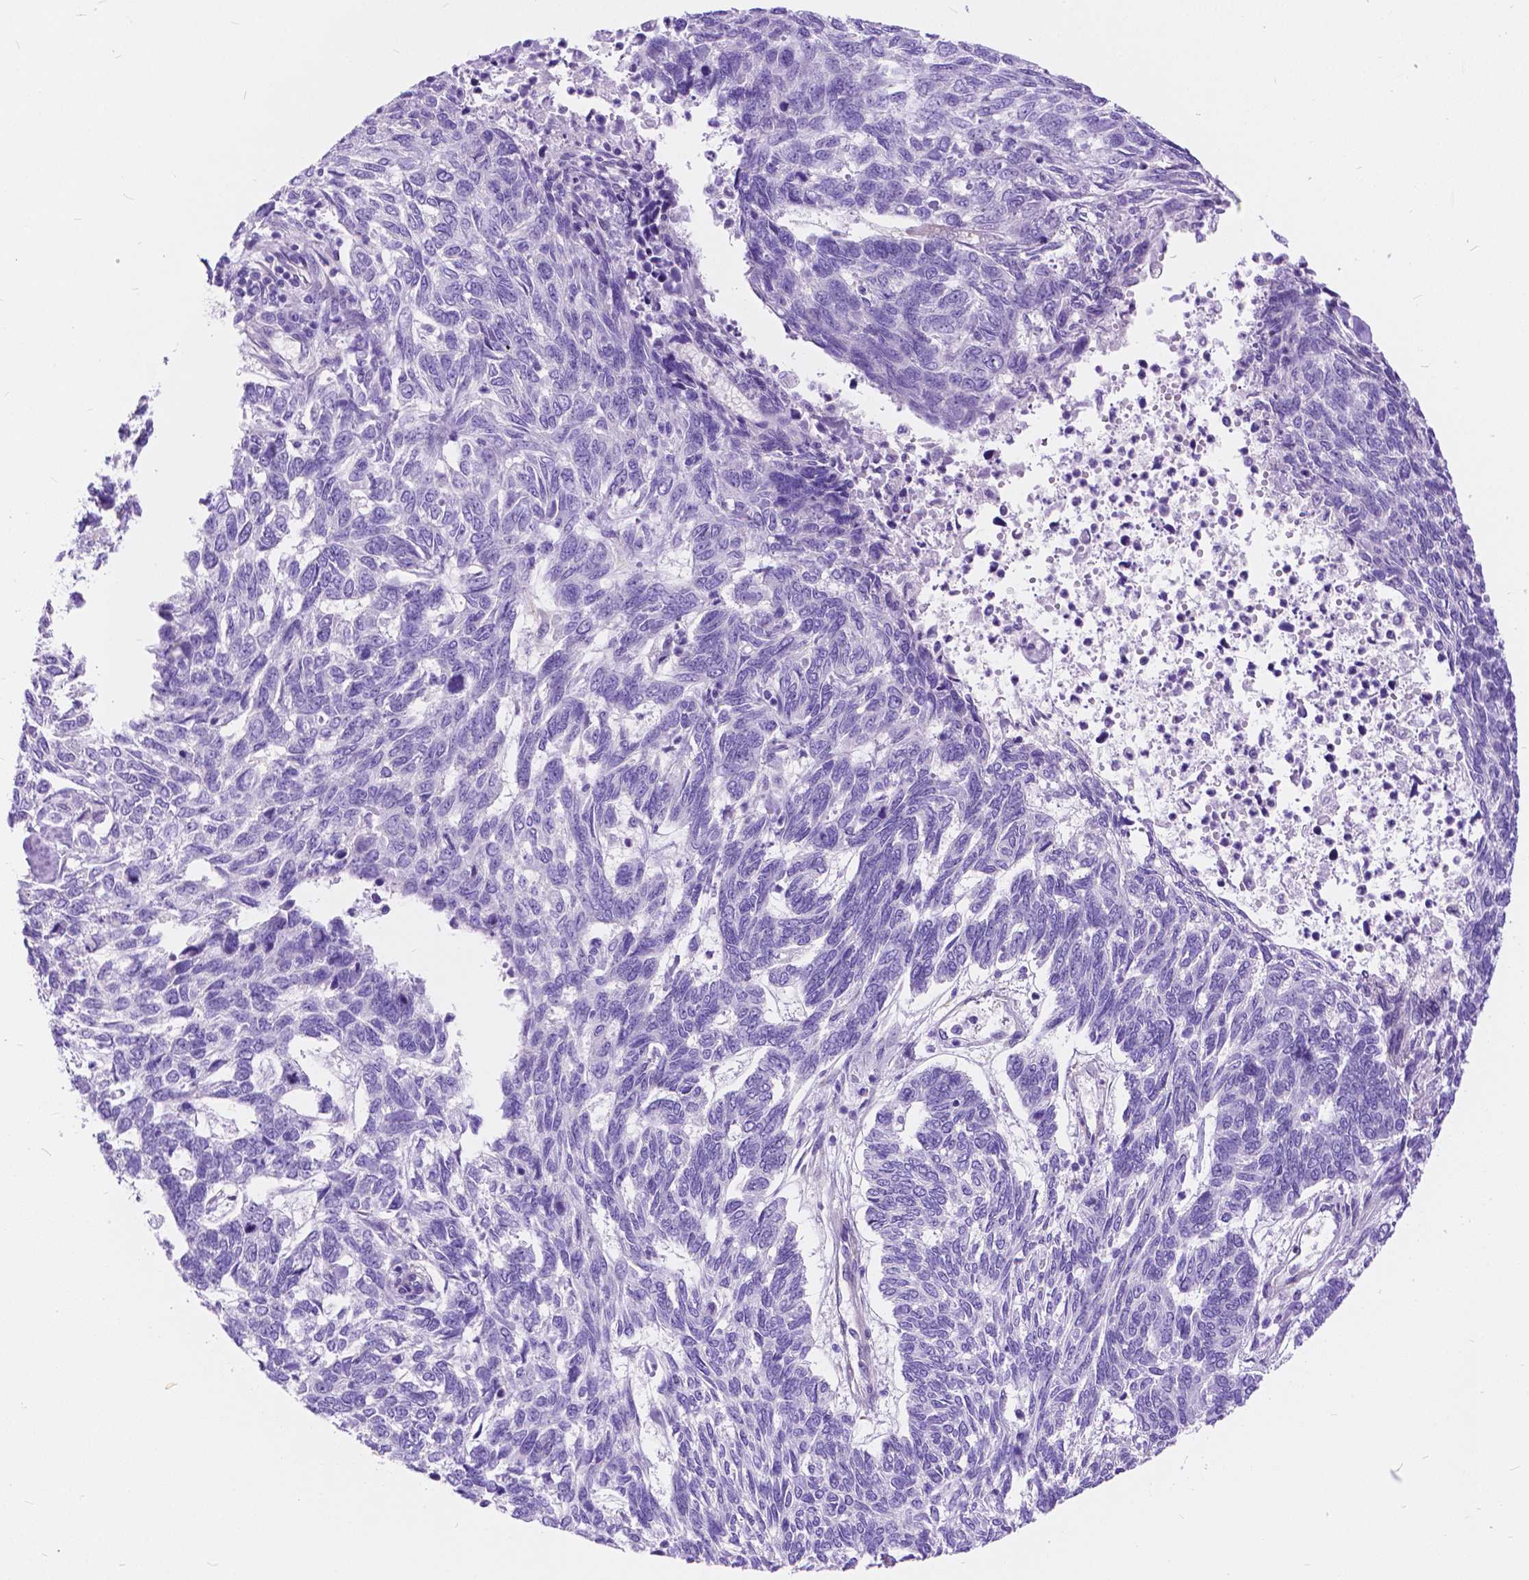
{"staining": {"intensity": "negative", "quantity": "none", "location": "none"}, "tissue": "skin cancer", "cell_type": "Tumor cells", "image_type": "cancer", "snomed": [{"axis": "morphology", "description": "Basal cell carcinoma"}, {"axis": "topography", "description": "Skin"}], "caption": "There is no significant staining in tumor cells of skin basal cell carcinoma.", "gene": "CHRM1", "patient": {"sex": "female", "age": 65}}